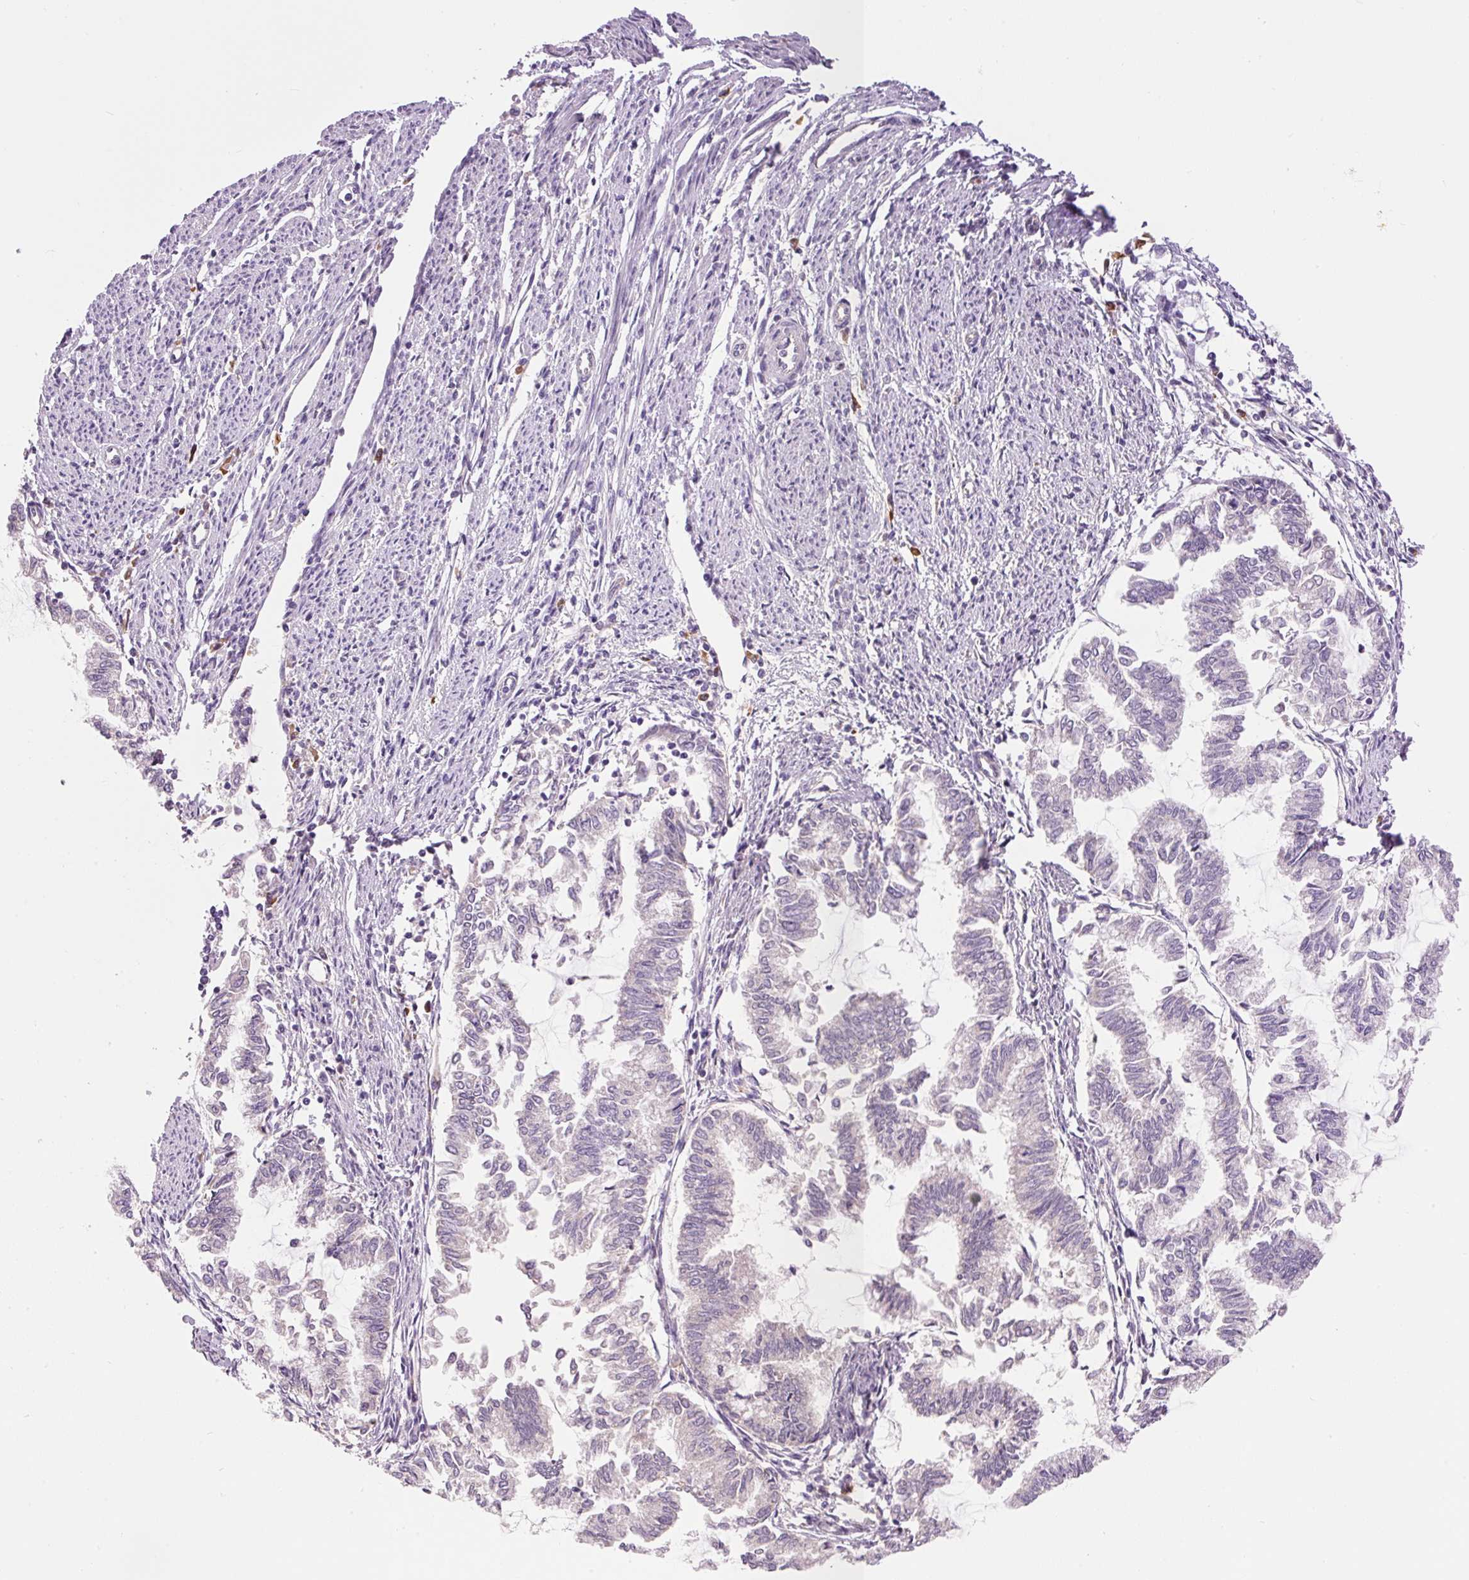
{"staining": {"intensity": "negative", "quantity": "none", "location": "none"}, "tissue": "endometrial cancer", "cell_type": "Tumor cells", "image_type": "cancer", "snomed": [{"axis": "morphology", "description": "Adenocarcinoma, NOS"}, {"axis": "topography", "description": "Endometrium"}], "caption": "The immunohistochemistry photomicrograph has no significant expression in tumor cells of endometrial cancer tissue.", "gene": "PNPLA5", "patient": {"sex": "female", "age": 79}}